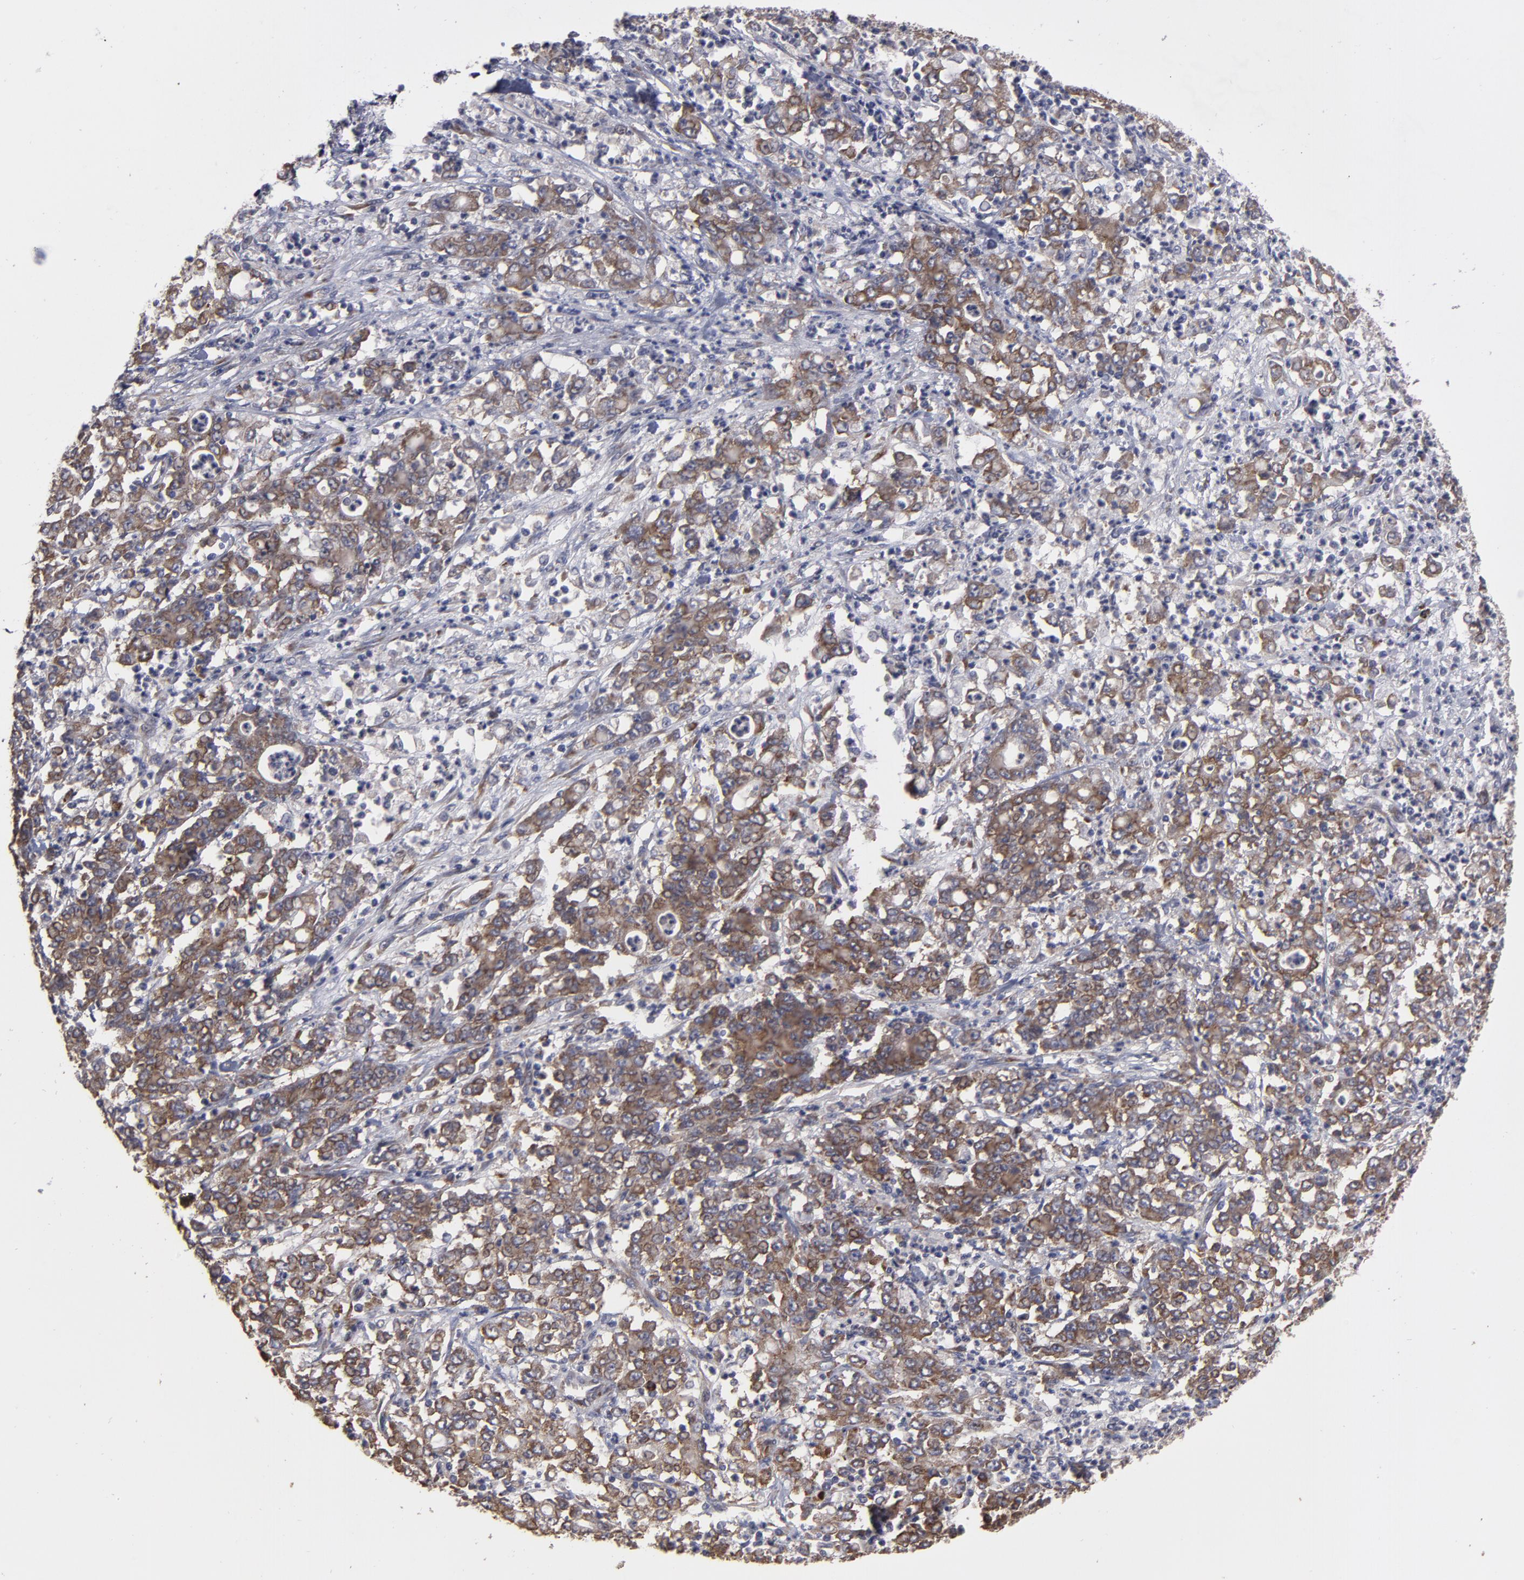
{"staining": {"intensity": "moderate", "quantity": ">75%", "location": "cytoplasmic/membranous"}, "tissue": "stomach cancer", "cell_type": "Tumor cells", "image_type": "cancer", "snomed": [{"axis": "morphology", "description": "Adenocarcinoma, NOS"}, {"axis": "topography", "description": "Stomach, lower"}], "caption": "Protein positivity by immunohistochemistry reveals moderate cytoplasmic/membranous expression in about >75% of tumor cells in stomach cancer (adenocarcinoma). (brown staining indicates protein expression, while blue staining denotes nuclei).", "gene": "SND1", "patient": {"sex": "female", "age": 71}}